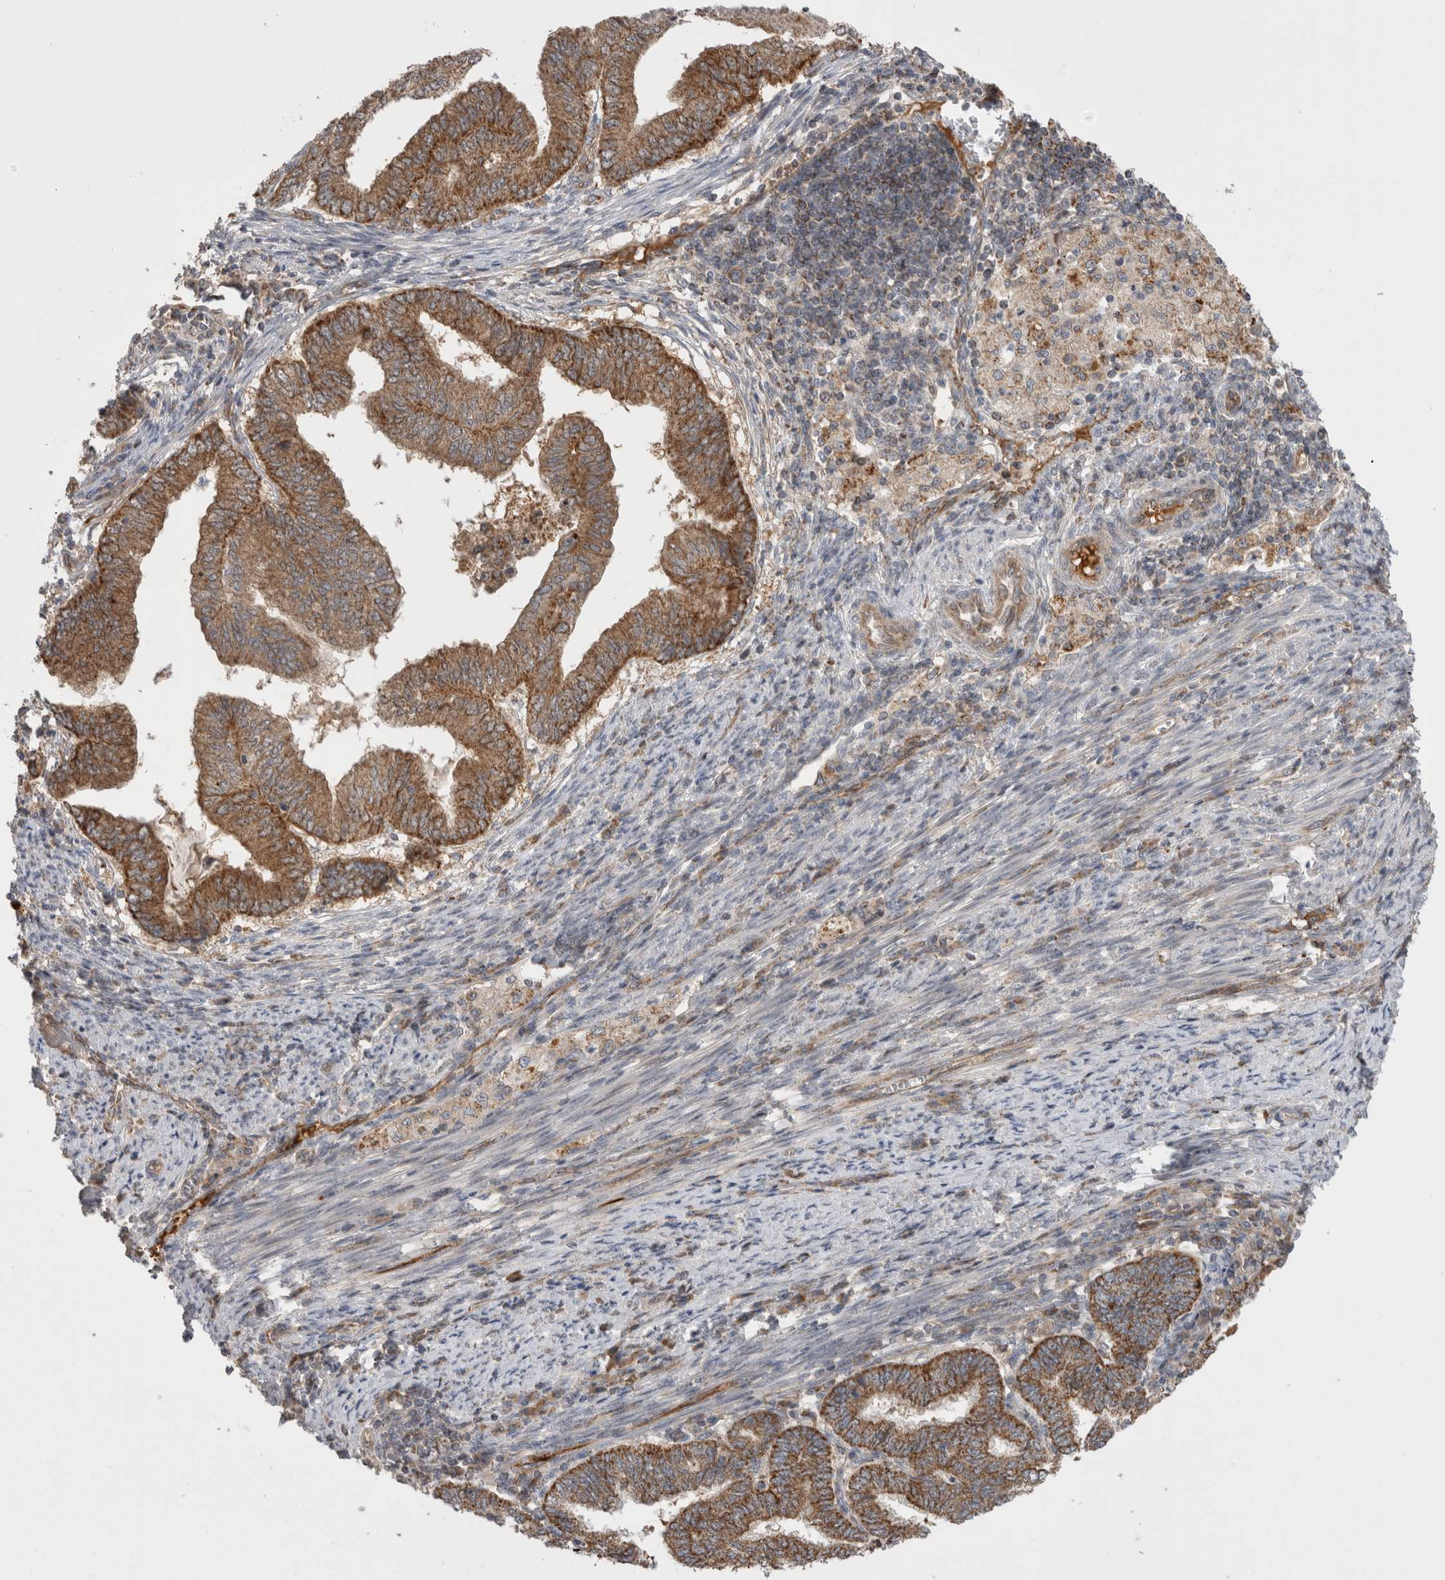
{"staining": {"intensity": "moderate", "quantity": ">75%", "location": "cytoplasmic/membranous"}, "tissue": "endometrial cancer", "cell_type": "Tumor cells", "image_type": "cancer", "snomed": [{"axis": "morphology", "description": "Polyp, NOS"}, {"axis": "morphology", "description": "Adenocarcinoma, NOS"}, {"axis": "morphology", "description": "Adenoma, NOS"}, {"axis": "topography", "description": "Endometrium"}], "caption": "Moderate cytoplasmic/membranous staining is appreciated in approximately >75% of tumor cells in endometrial polyp. Immunohistochemistry stains the protein in brown and the nuclei are stained blue.", "gene": "DARS2", "patient": {"sex": "female", "age": 79}}